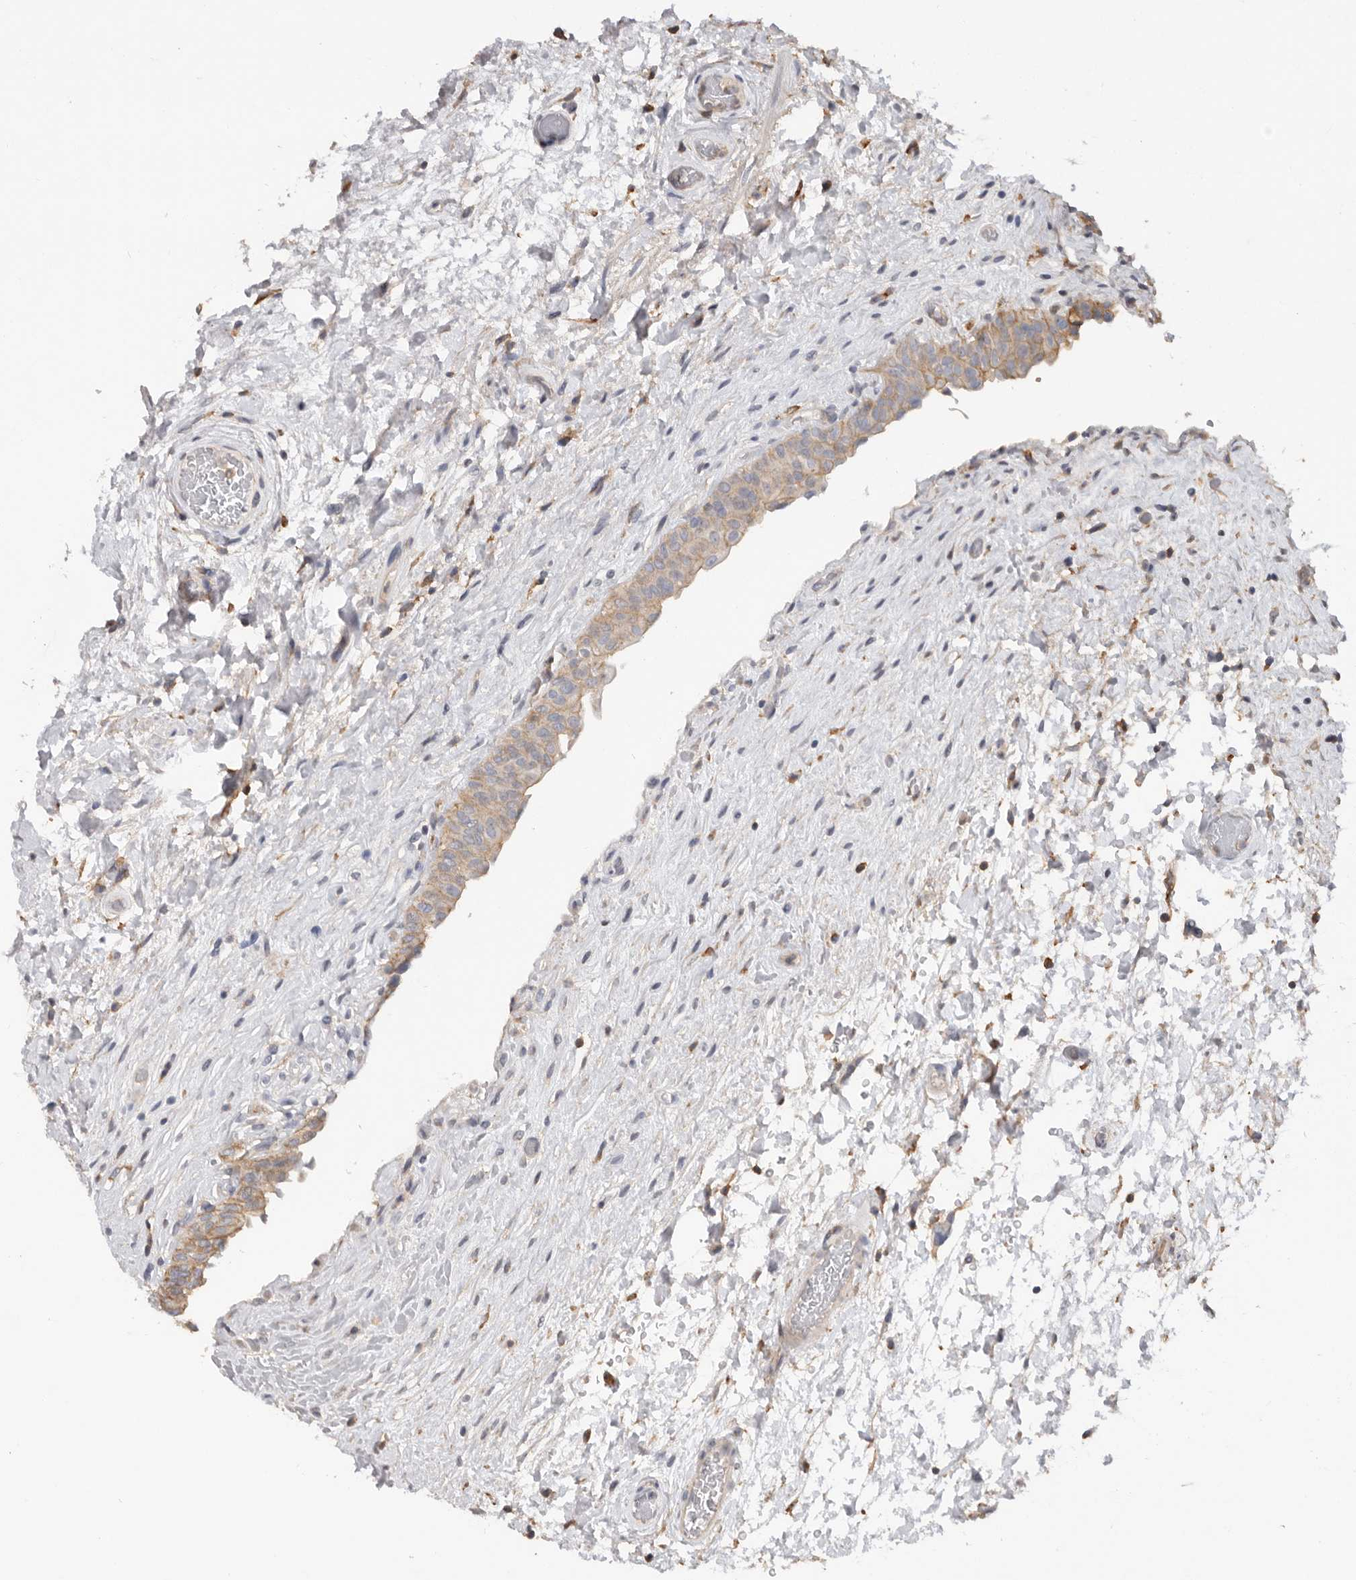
{"staining": {"intensity": "weak", "quantity": ">75%", "location": "cytoplasmic/membranous"}, "tissue": "urinary bladder", "cell_type": "Urothelial cells", "image_type": "normal", "snomed": [{"axis": "morphology", "description": "Normal tissue, NOS"}, {"axis": "topography", "description": "Urinary bladder"}], "caption": "Approximately >75% of urothelial cells in normal human urinary bladder display weak cytoplasmic/membranous protein staining as visualized by brown immunohistochemical staining.", "gene": "WDTC1", "patient": {"sex": "male", "age": 74}}